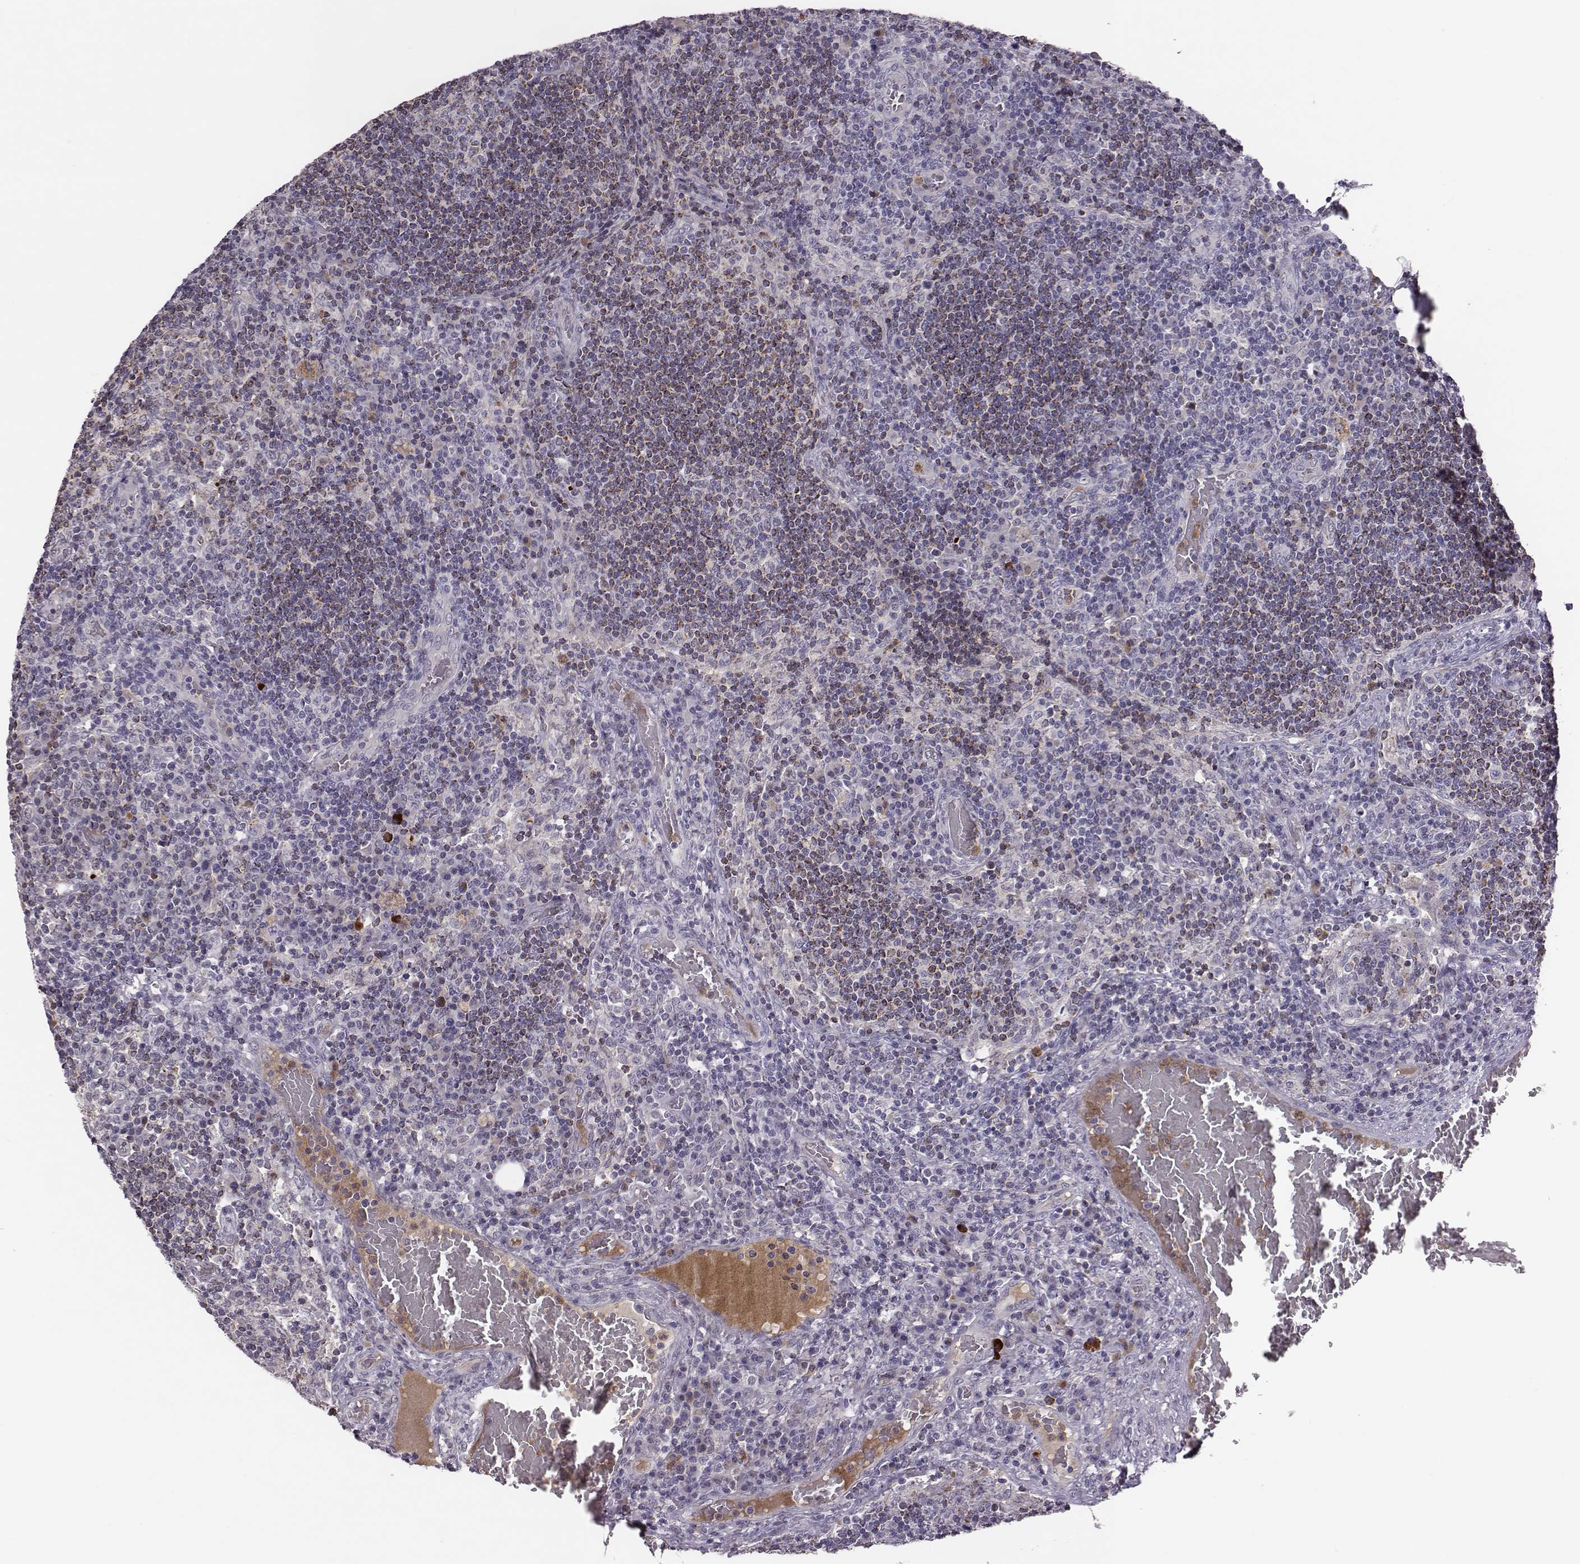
{"staining": {"intensity": "negative", "quantity": "none", "location": "none"}, "tissue": "lymph node", "cell_type": "Germinal center cells", "image_type": "normal", "snomed": [{"axis": "morphology", "description": "Normal tissue, NOS"}, {"axis": "topography", "description": "Lymph node"}], "caption": "An IHC photomicrograph of normal lymph node is shown. There is no staining in germinal center cells of lymph node. (DAB (3,3'-diaminobenzidine) immunohistochemistry with hematoxylin counter stain).", "gene": "KMO", "patient": {"sex": "male", "age": 63}}